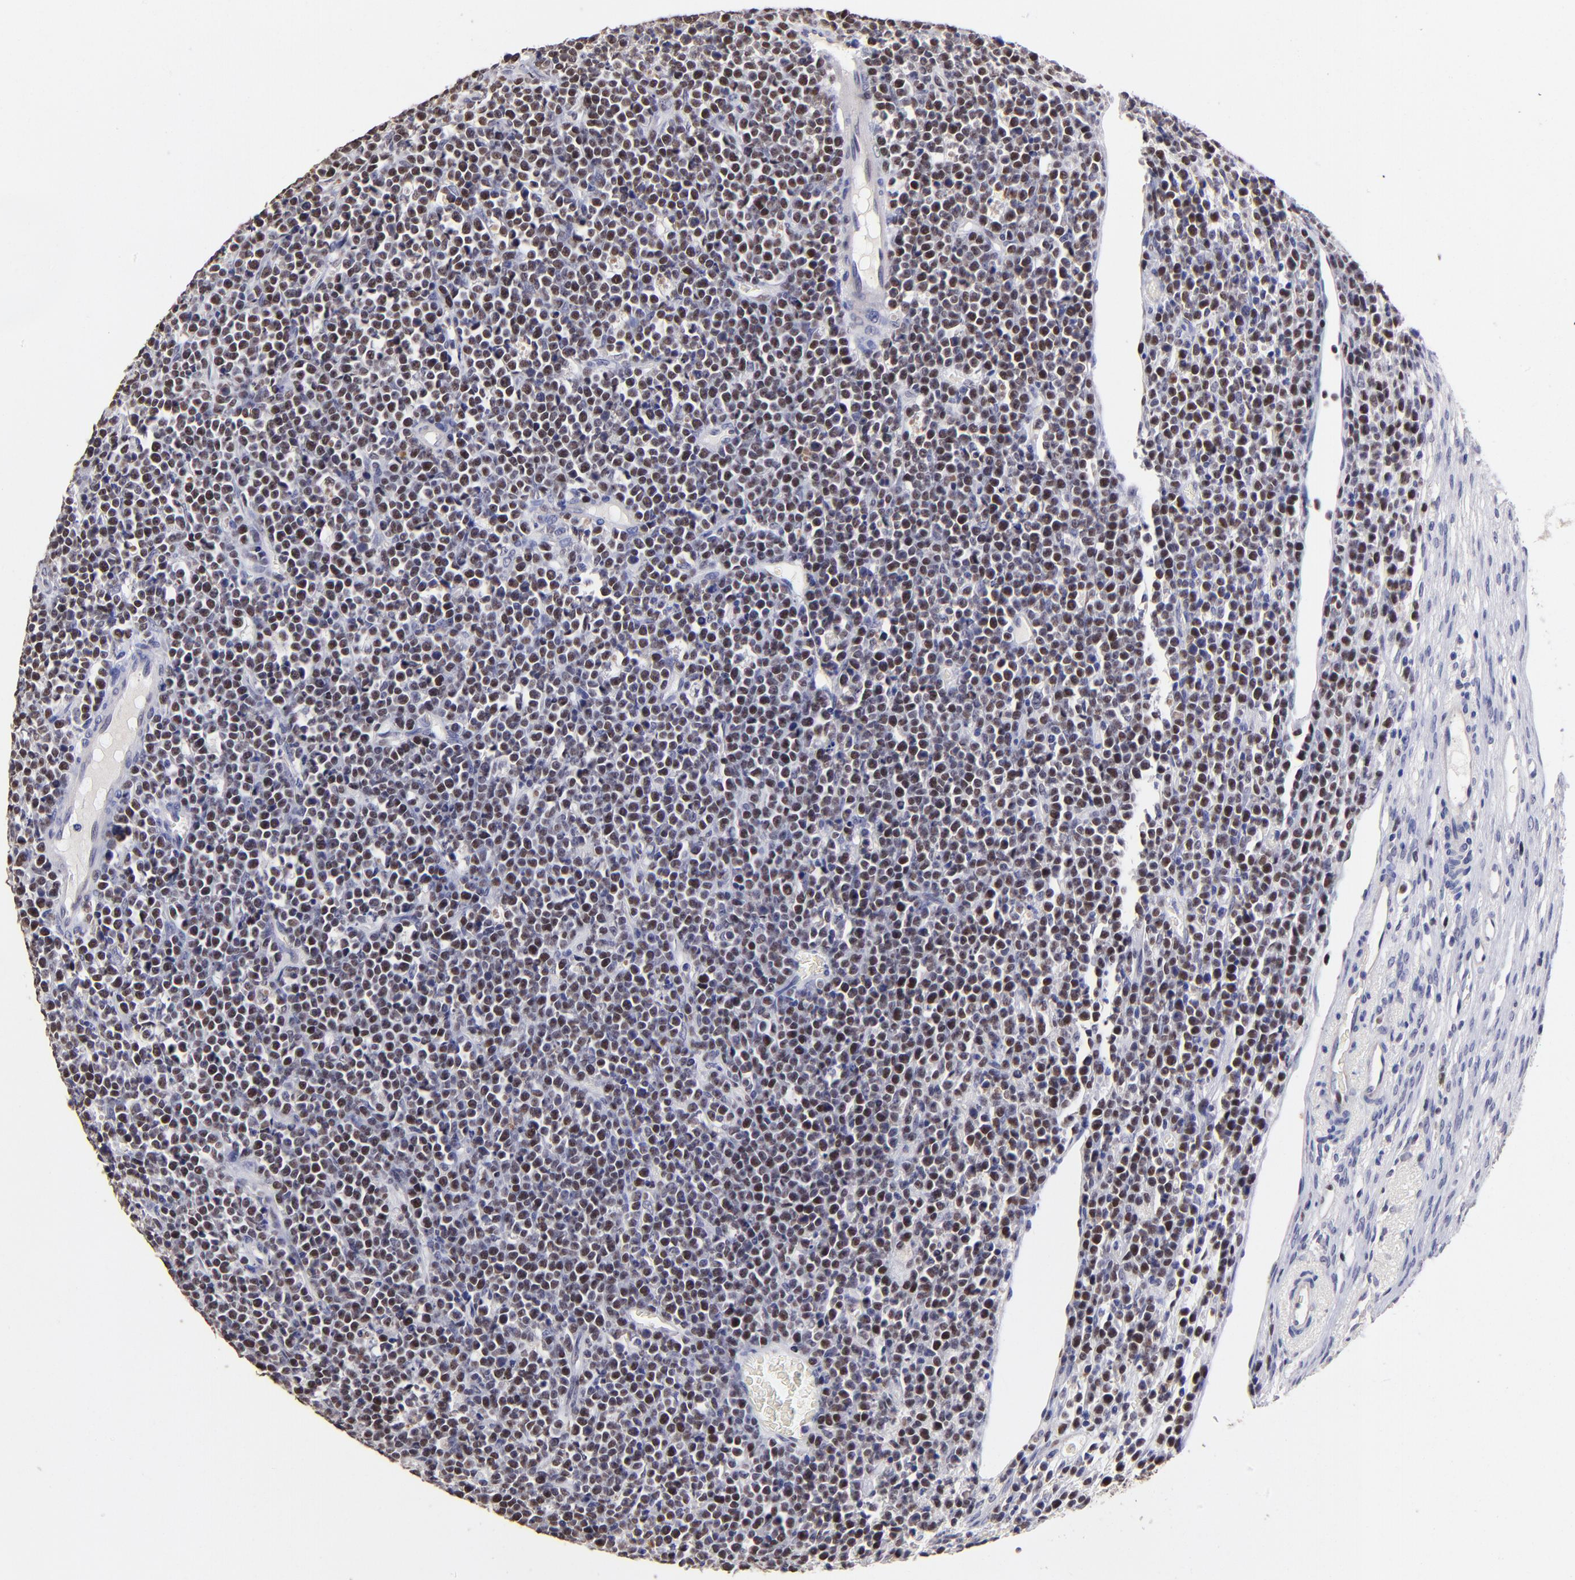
{"staining": {"intensity": "moderate", "quantity": ">75%", "location": "nuclear"}, "tissue": "lymphoma", "cell_type": "Tumor cells", "image_type": "cancer", "snomed": [{"axis": "morphology", "description": "Malignant lymphoma, non-Hodgkin's type, High grade"}, {"axis": "topography", "description": "Ovary"}], "caption": "An image of human malignant lymphoma, non-Hodgkin's type (high-grade) stained for a protein shows moderate nuclear brown staining in tumor cells.", "gene": "DNMT1", "patient": {"sex": "female", "age": 56}}